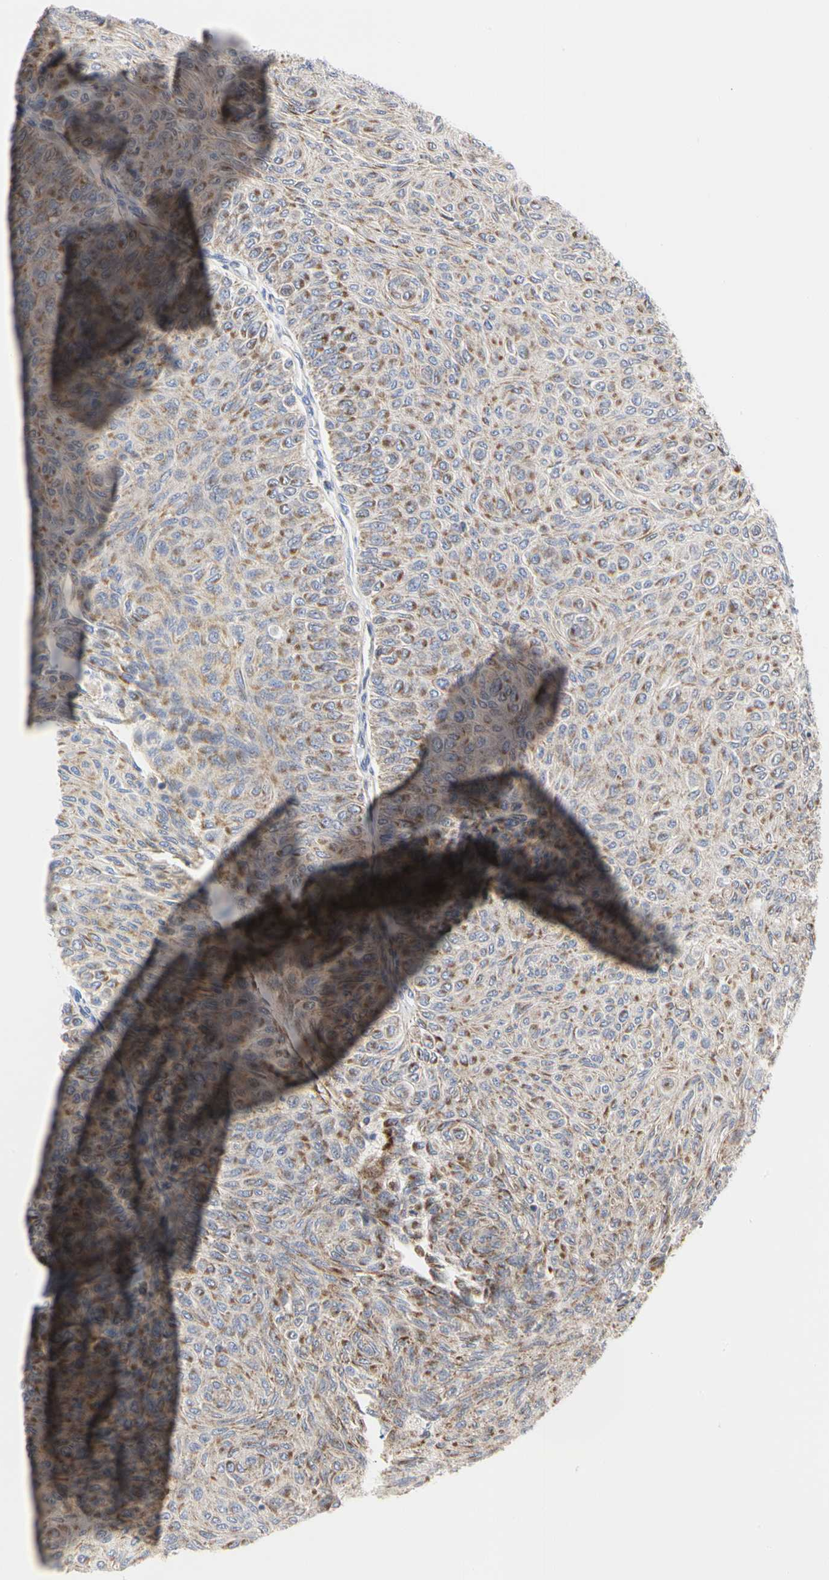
{"staining": {"intensity": "moderate", "quantity": ">75%", "location": "cytoplasmic/membranous"}, "tissue": "urothelial cancer", "cell_type": "Tumor cells", "image_type": "cancer", "snomed": [{"axis": "morphology", "description": "Urothelial carcinoma, Low grade"}, {"axis": "topography", "description": "Urinary bladder"}], "caption": "Tumor cells show moderate cytoplasmic/membranous positivity in about >75% of cells in urothelial cancer.", "gene": "TSKU", "patient": {"sex": "male", "age": 78}}